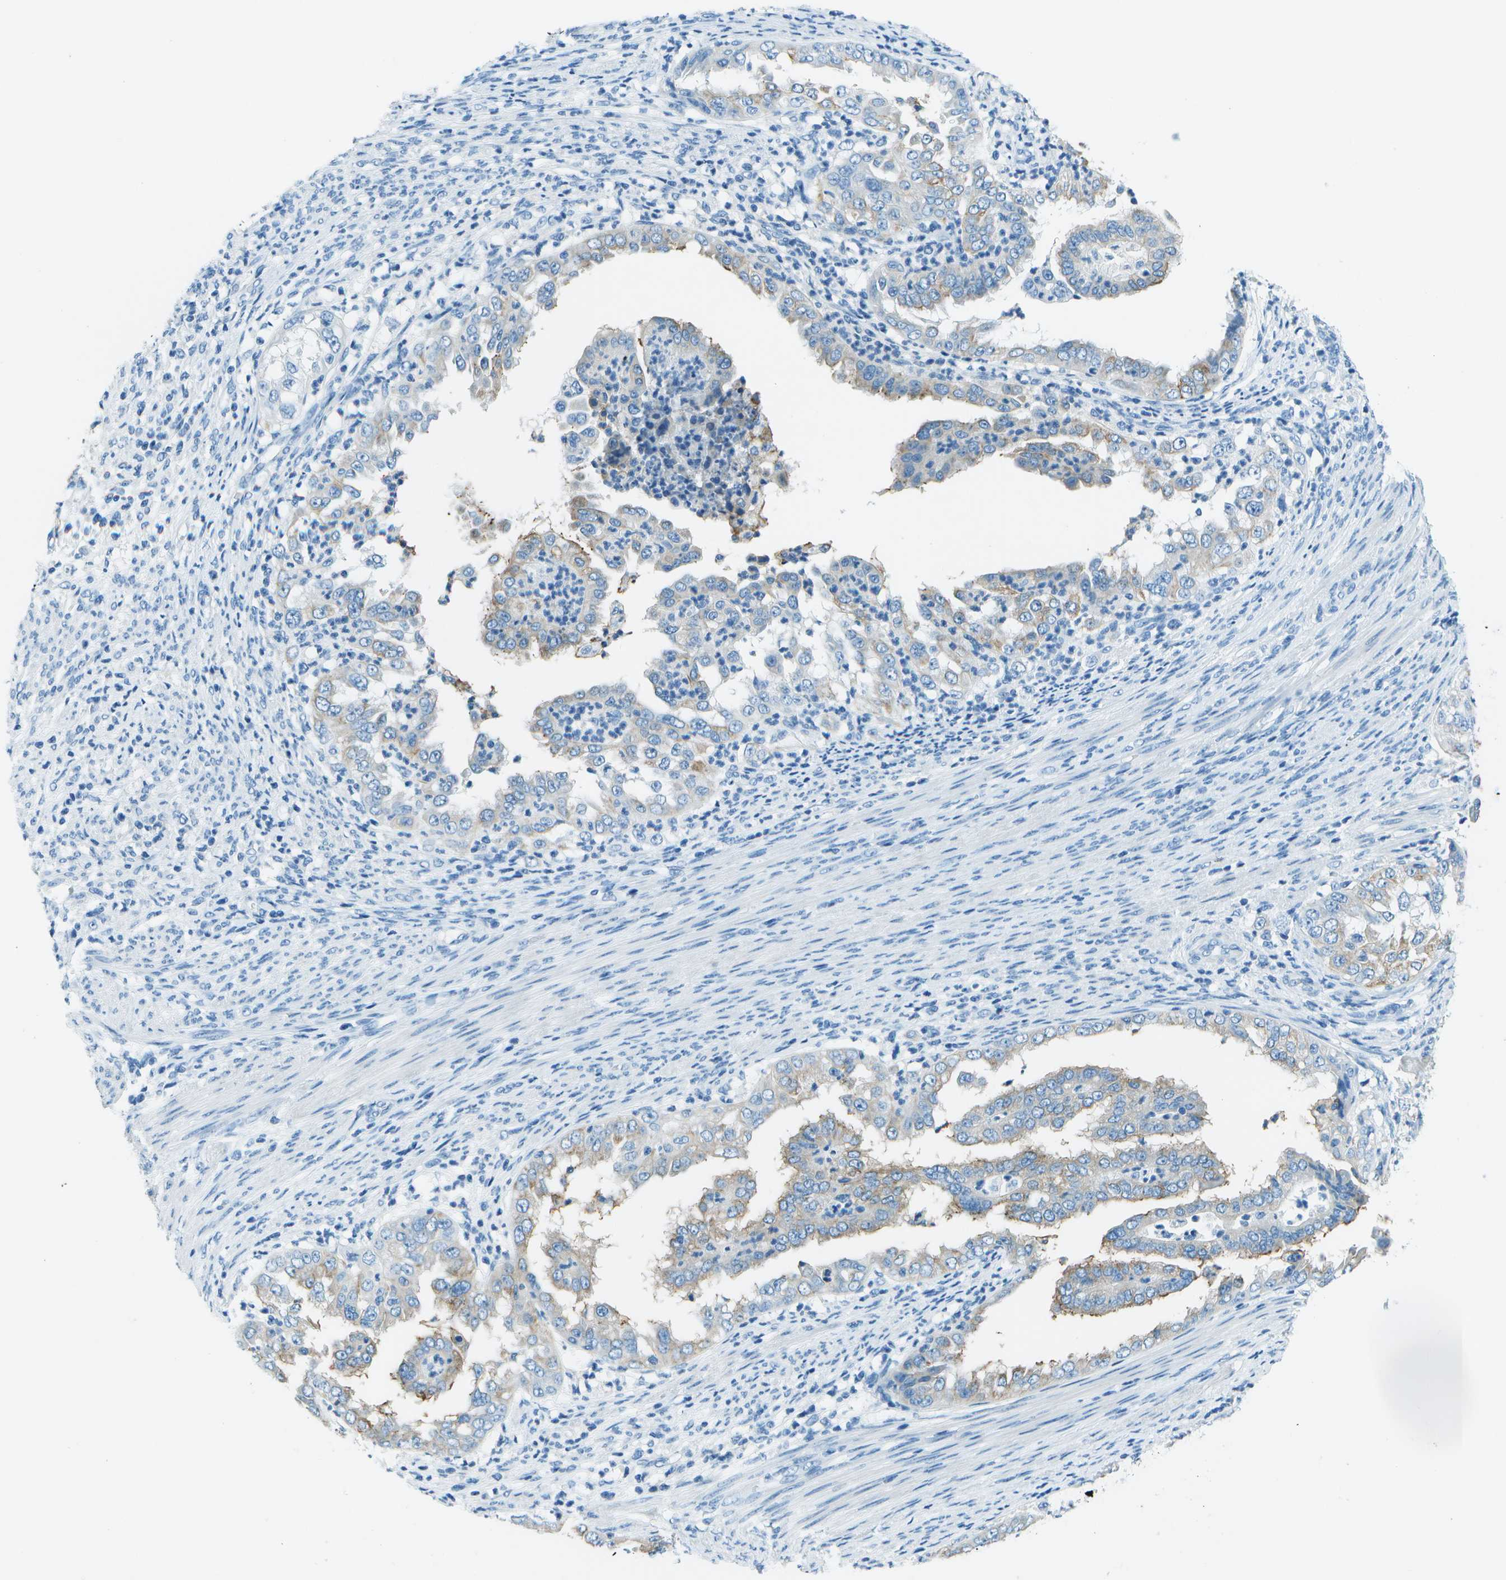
{"staining": {"intensity": "moderate", "quantity": "<25%", "location": "cytoplasmic/membranous"}, "tissue": "endometrial cancer", "cell_type": "Tumor cells", "image_type": "cancer", "snomed": [{"axis": "morphology", "description": "Adenocarcinoma, NOS"}, {"axis": "topography", "description": "Endometrium"}], "caption": "IHC micrograph of neoplastic tissue: human endometrial cancer stained using immunohistochemistry displays low levels of moderate protein expression localized specifically in the cytoplasmic/membranous of tumor cells, appearing as a cytoplasmic/membranous brown color.", "gene": "SLC16A10", "patient": {"sex": "female", "age": 85}}